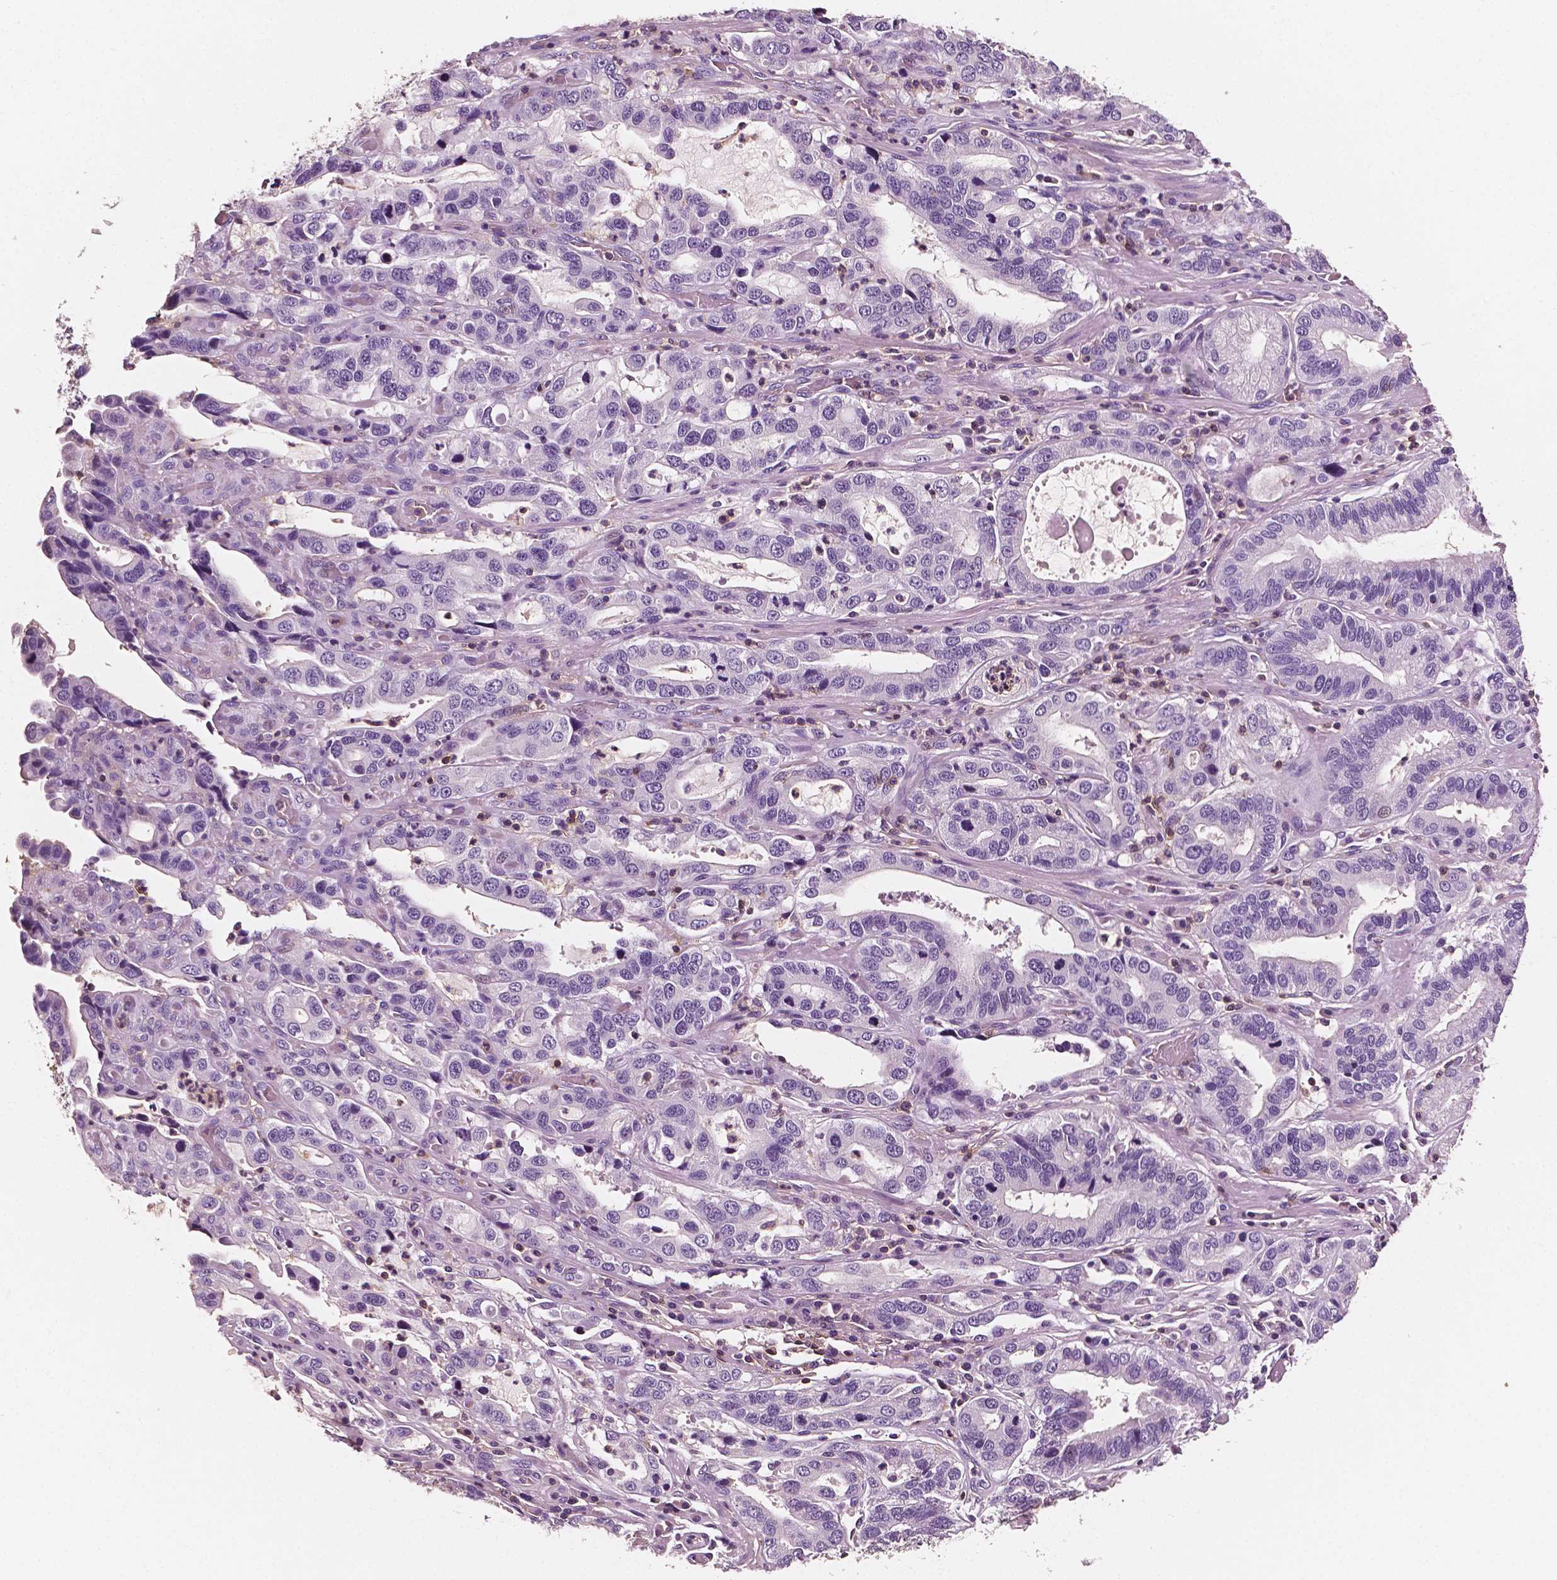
{"staining": {"intensity": "negative", "quantity": "none", "location": "none"}, "tissue": "stomach cancer", "cell_type": "Tumor cells", "image_type": "cancer", "snomed": [{"axis": "morphology", "description": "Adenocarcinoma, NOS"}, {"axis": "topography", "description": "Stomach, lower"}], "caption": "Immunohistochemistry (IHC) of human adenocarcinoma (stomach) demonstrates no expression in tumor cells.", "gene": "PTPRC", "patient": {"sex": "female", "age": 76}}